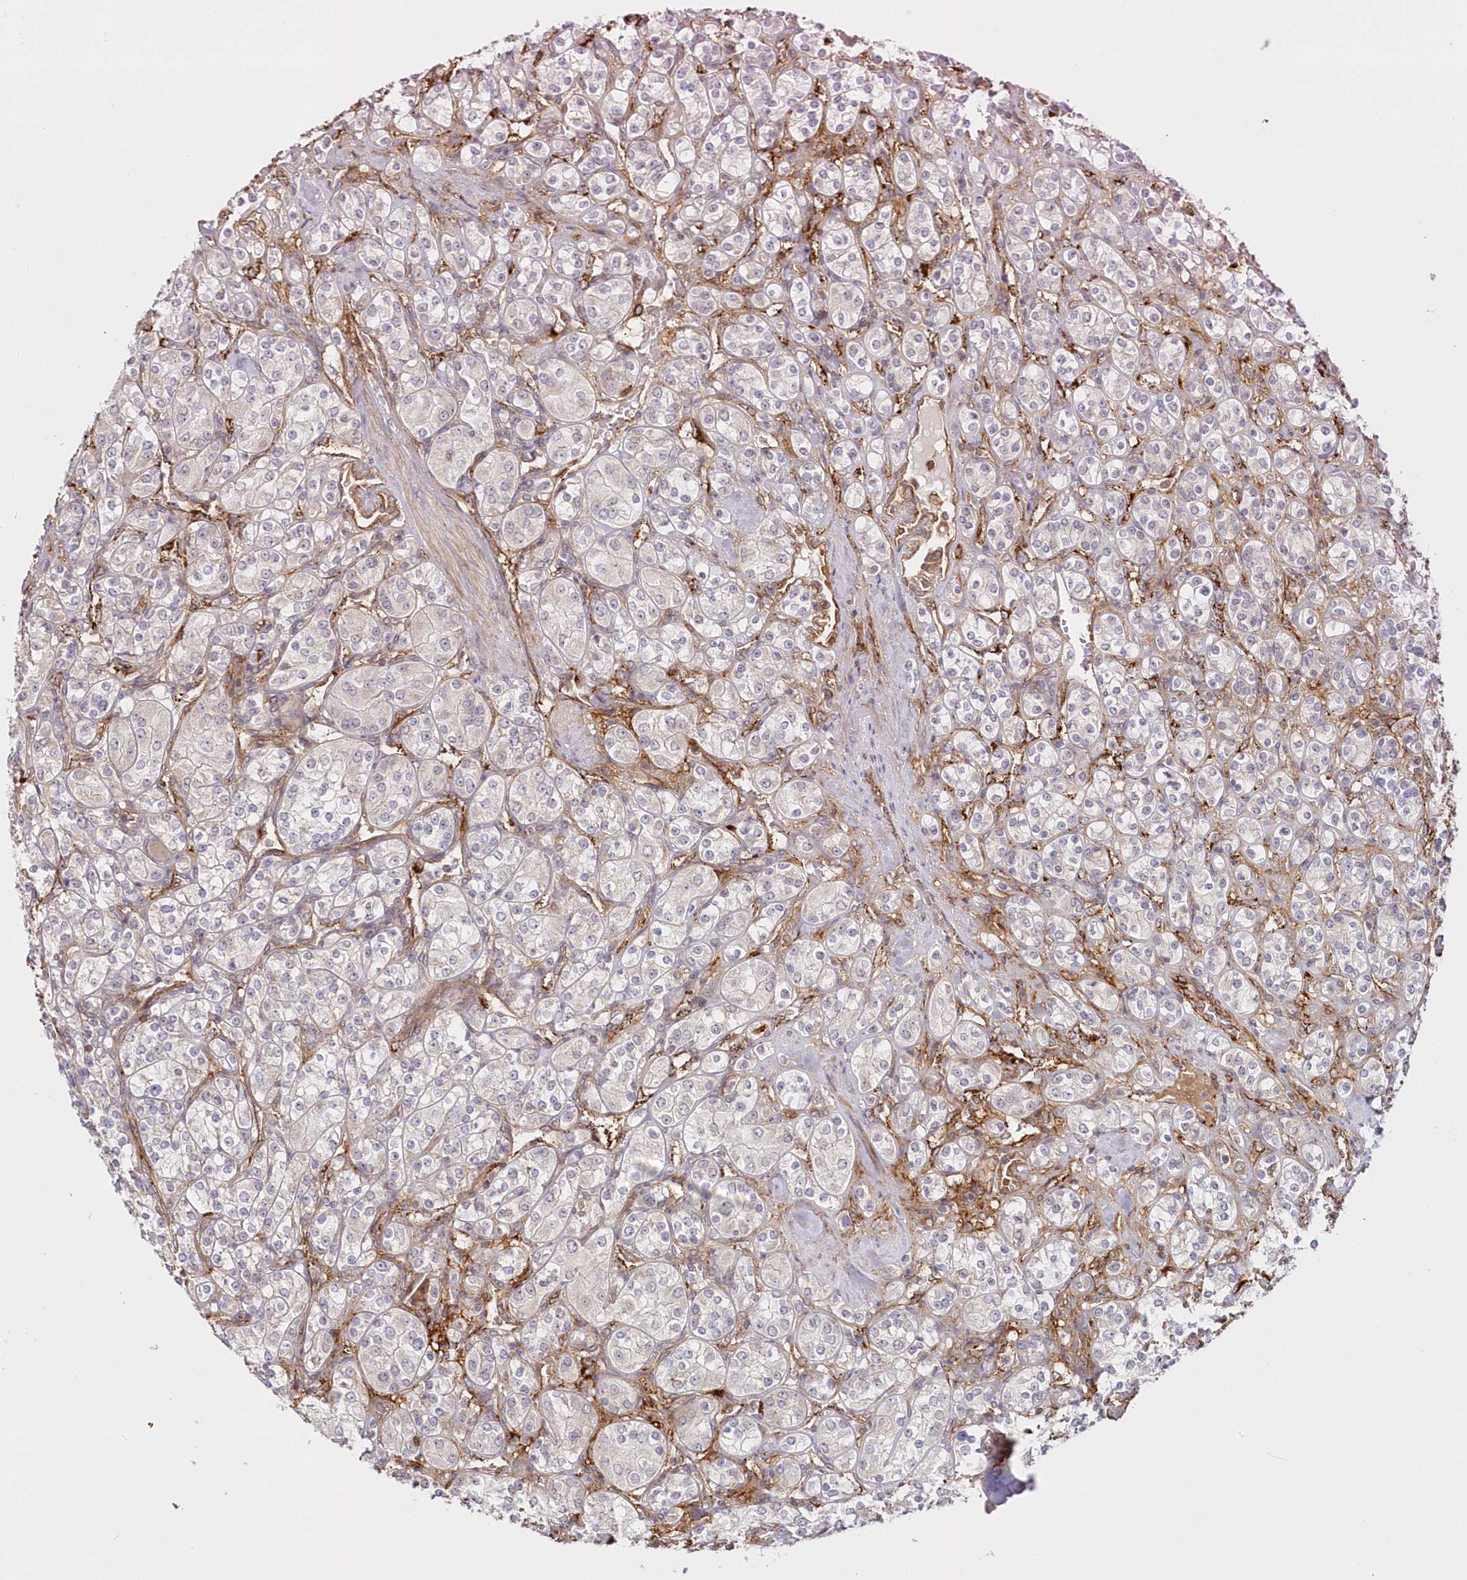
{"staining": {"intensity": "negative", "quantity": "none", "location": "none"}, "tissue": "renal cancer", "cell_type": "Tumor cells", "image_type": "cancer", "snomed": [{"axis": "morphology", "description": "Adenocarcinoma, NOS"}, {"axis": "topography", "description": "Kidney"}], "caption": "Tumor cells show no significant expression in adenocarcinoma (renal). (DAB (3,3'-diaminobenzidine) immunohistochemistry (IHC), high magnification).", "gene": "AFAP1L2", "patient": {"sex": "male", "age": 77}}